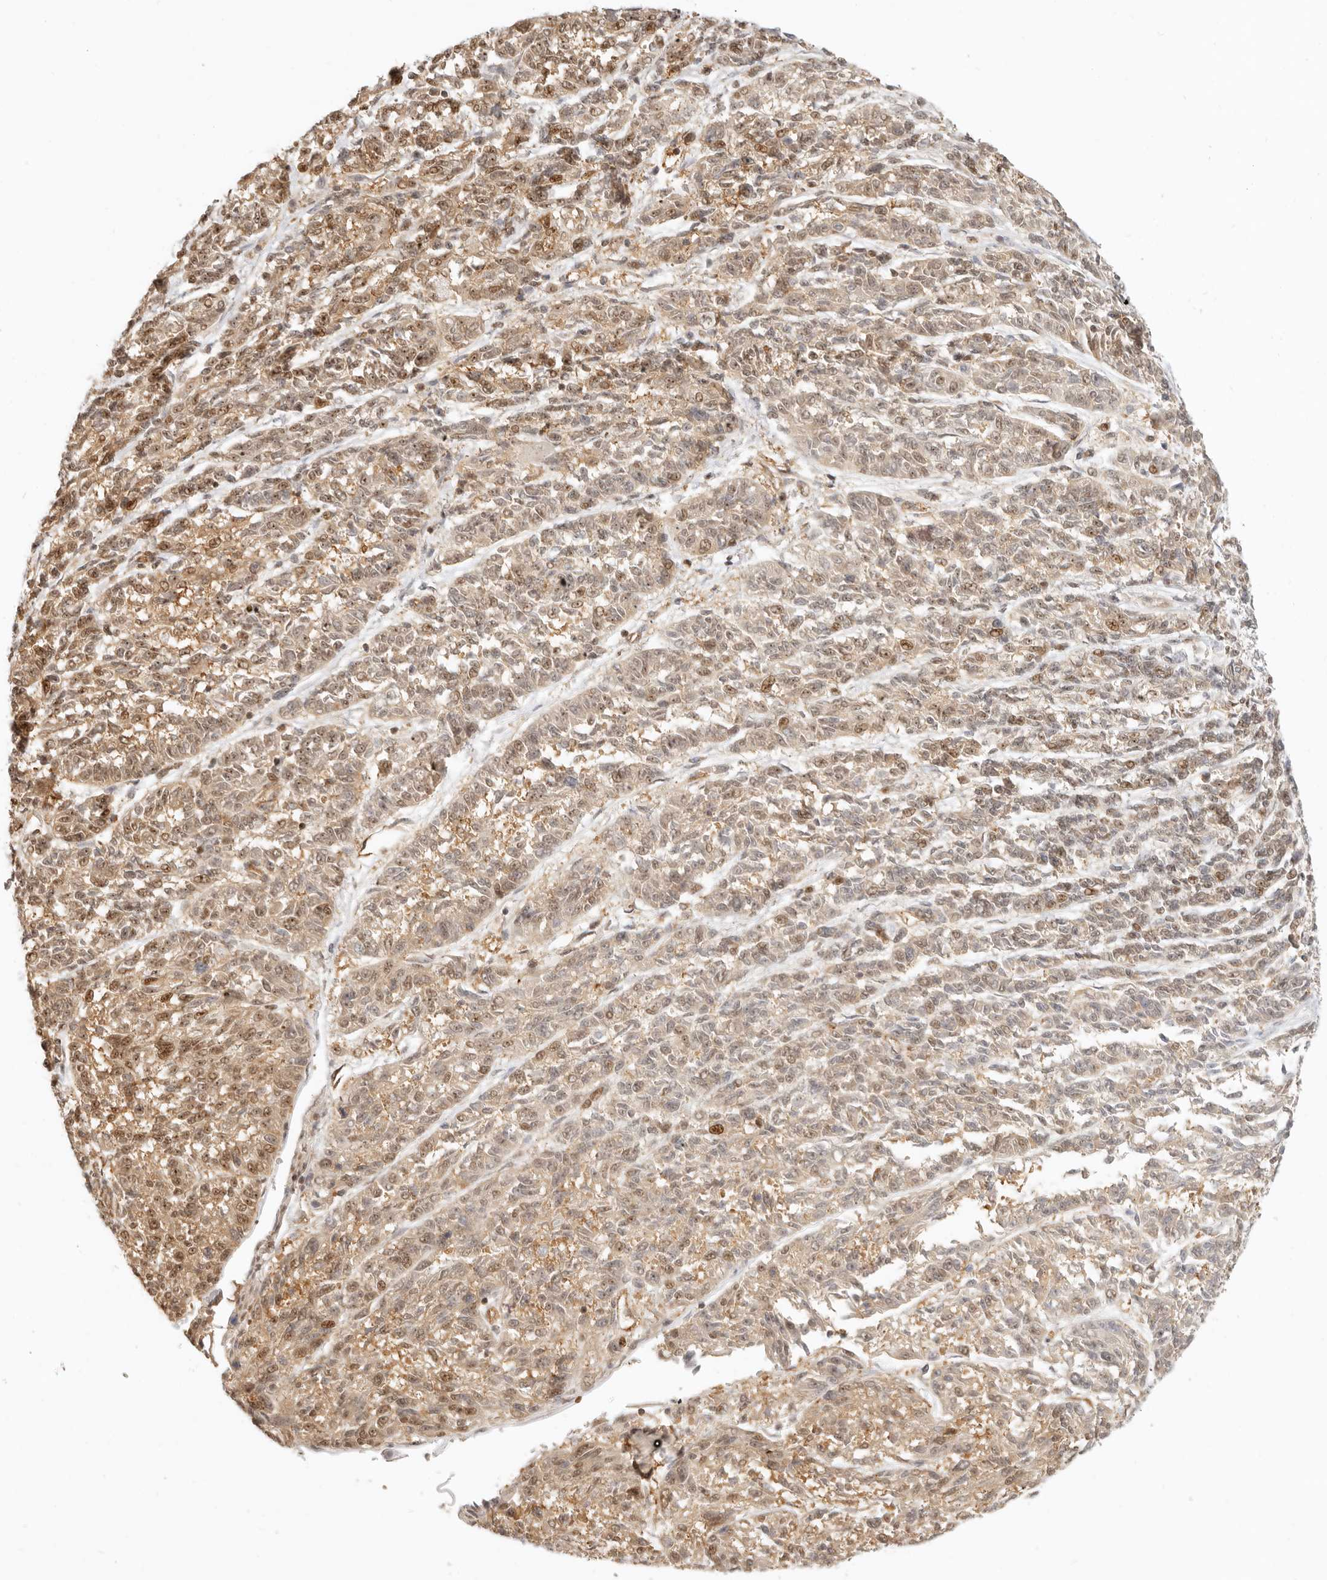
{"staining": {"intensity": "weak", "quantity": ">75%", "location": "cytoplasmic/membranous,nuclear"}, "tissue": "melanoma", "cell_type": "Tumor cells", "image_type": "cancer", "snomed": [{"axis": "morphology", "description": "Malignant melanoma, NOS"}, {"axis": "topography", "description": "Skin"}], "caption": "Weak cytoplasmic/membranous and nuclear protein expression is appreciated in about >75% of tumor cells in malignant melanoma.", "gene": "BAP1", "patient": {"sex": "male", "age": 53}}